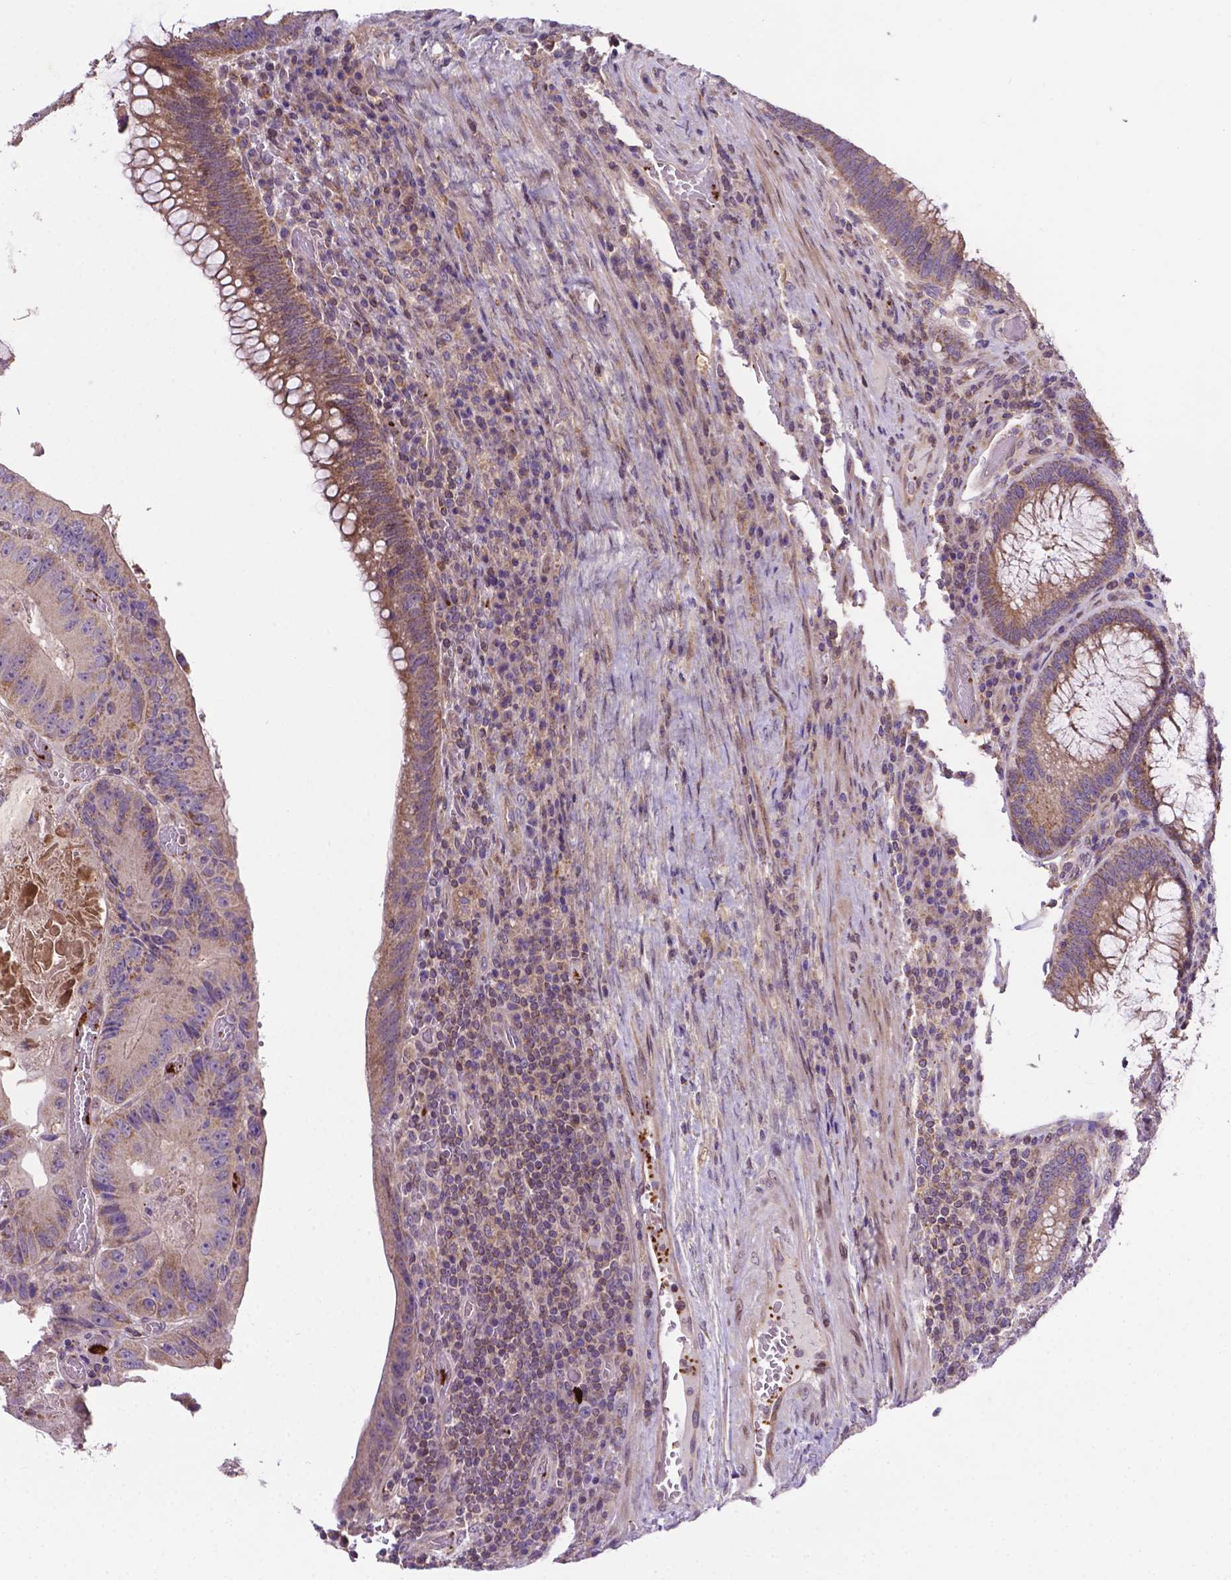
{"staining": {"intensity": "moderate", "quantity": "<25%", "location": "cytoplasmic/membranous"}, "tissue": "colorectal cancer", "cell_type": "Tumor cells", "image_type": "cancer", "snomed": [{"axis": "morphology", "description": "Adenocarcinoma, NOS"}, {"axis": "topography", "description": "Colon"}], "caption": "A high-resolution micrograph shows immunohistochemistry staining of colorectal adenocarcinoma, which exhibits moderate cytoplasmic/membranous staining in approximately <25% of tumor cells. (DAB (3,3'-diaminobenzidine) IHC, brown staining for protein, blue staining for nuclei).", "gene": "SPNS2", "patient": {"sex": "female", "age": 86}}